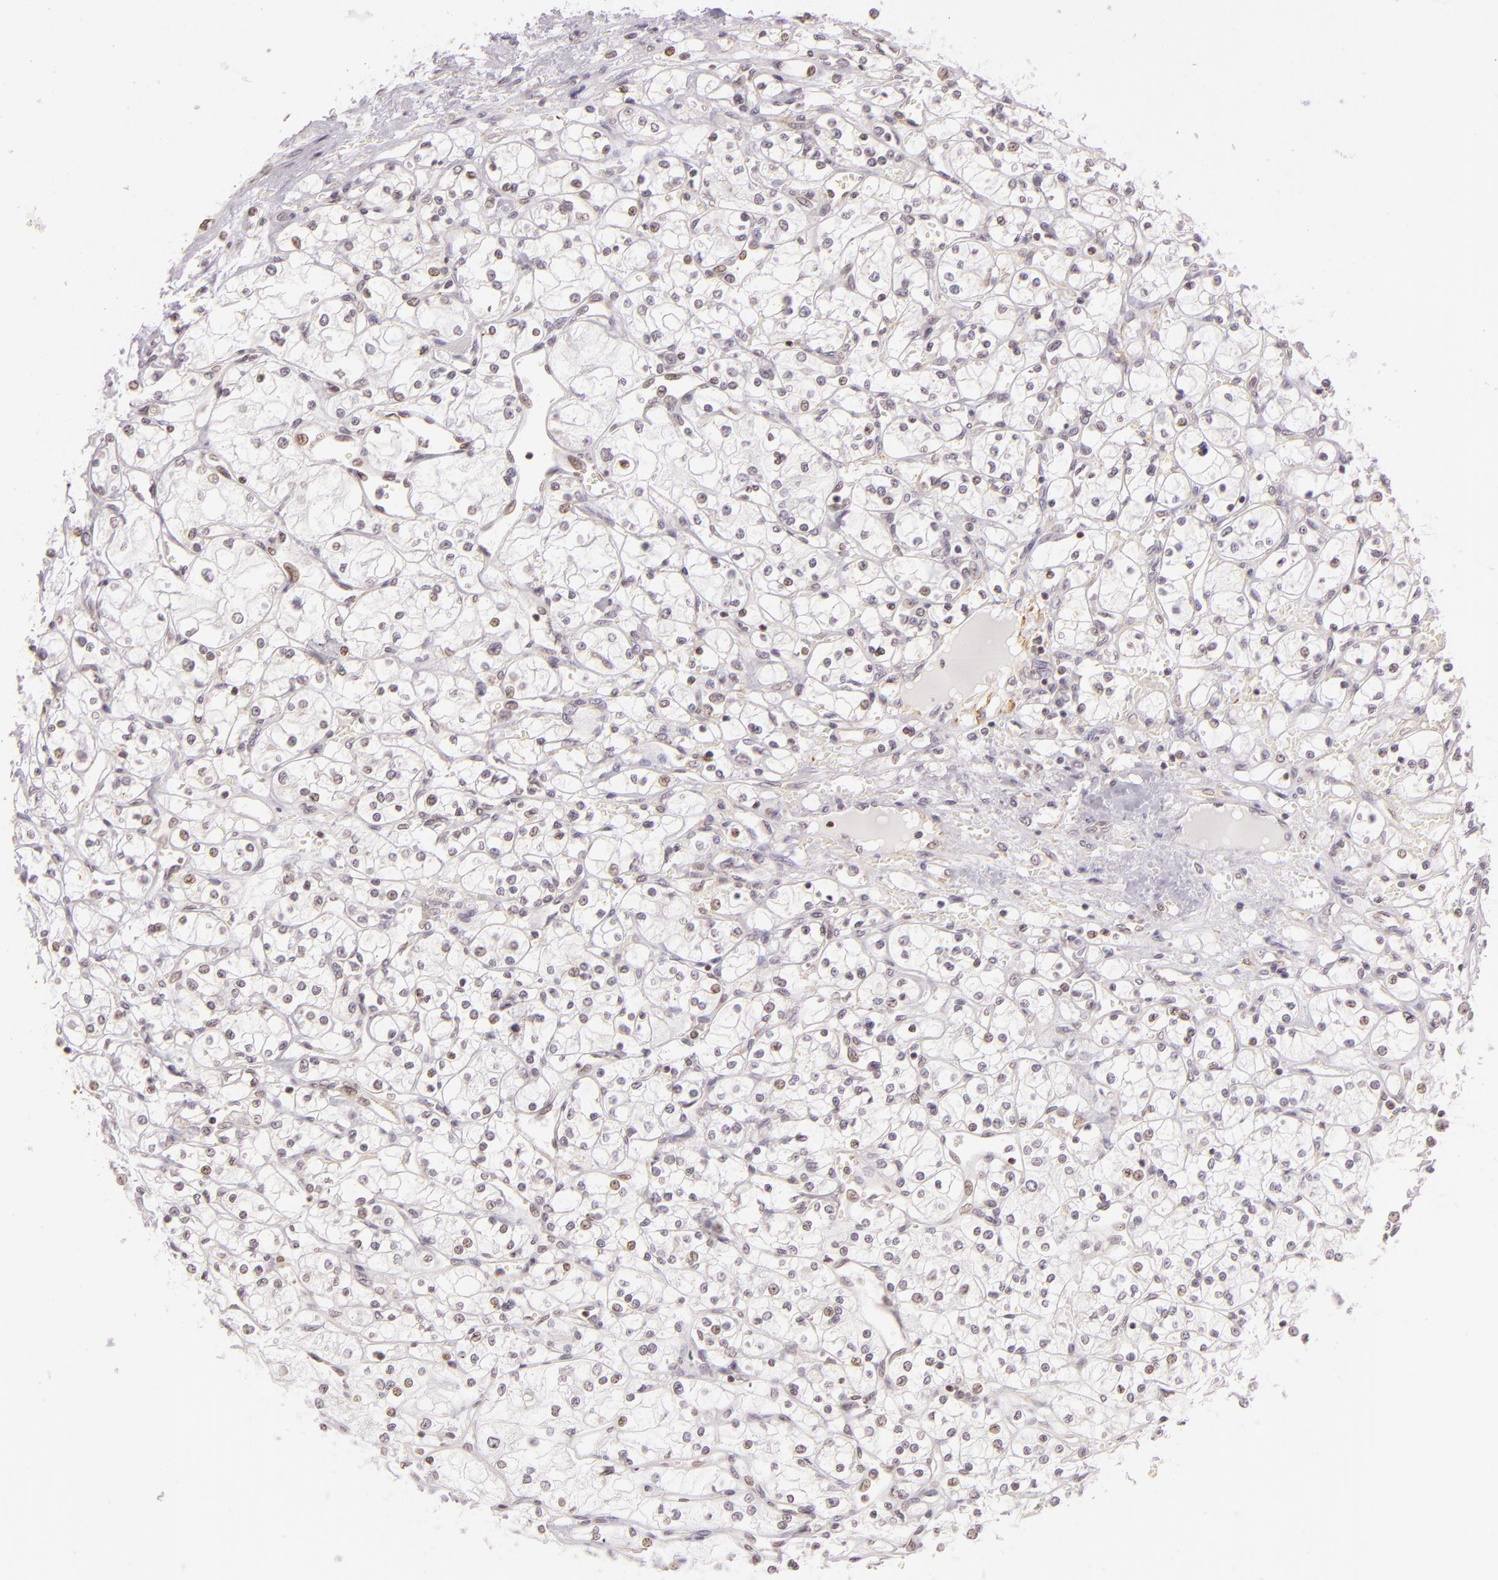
{"staining": {"intensity": "weak", "quantity": "<25%", "location": "cytoplasmic/membranous"}, "tissue": "renal cancer", "cell_type": "Tumor cells", "image_type": "cancer", "snomed": [{"axis": "morphology", "description": "Adenocarcinoma, NOS"}, {"axis": "topography", "description": "Kidney"}], "caption": "Immunohistochemistry image of renal adenocarcinoma stained for a protein (brown), which shows no expression in tumor cells. Nuclei are stained in blue.", "gene": "IMPDH1", "patient": {"sex": "male", "age": 61}}